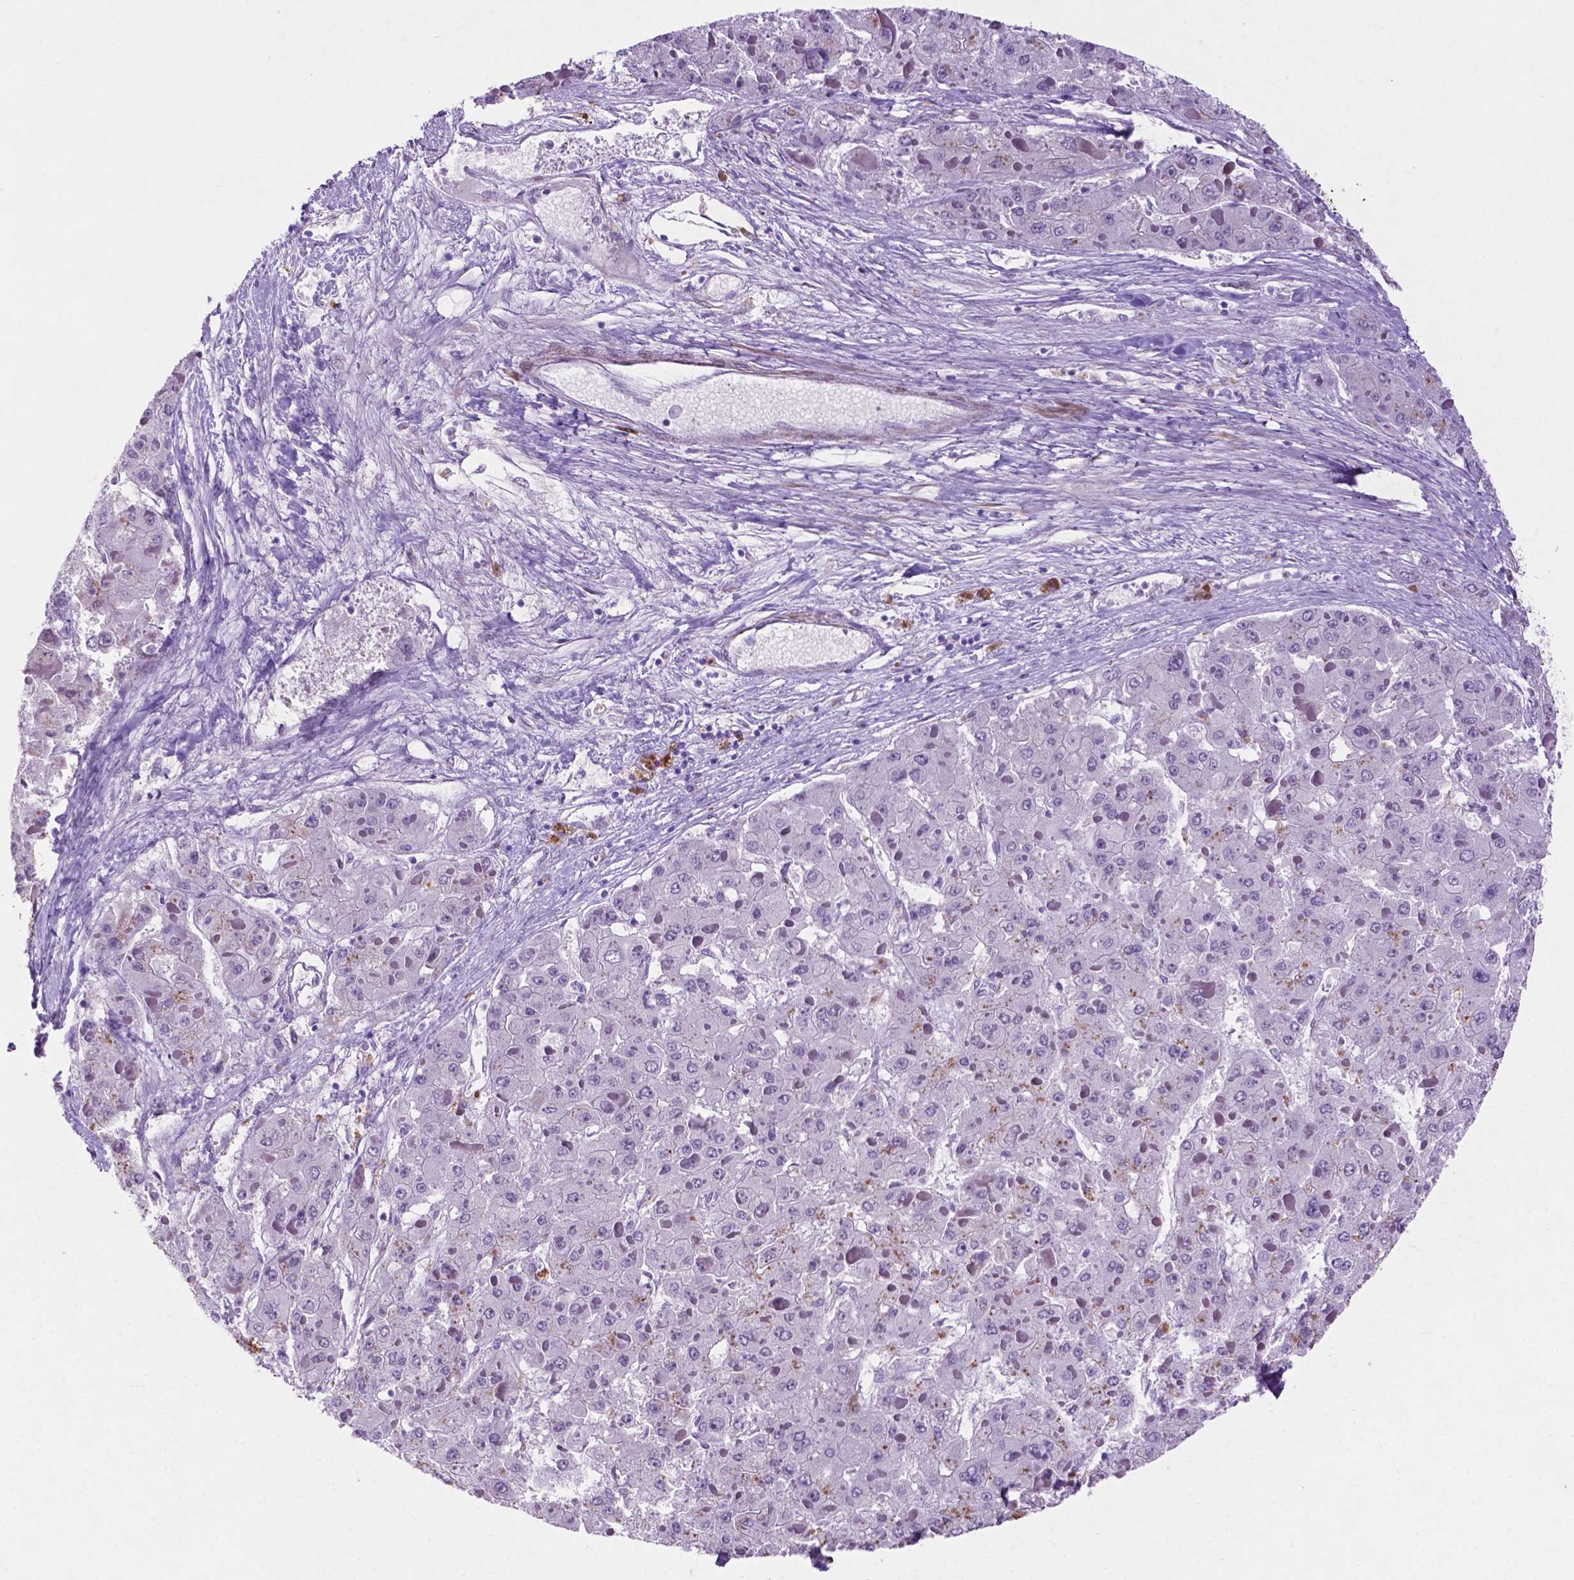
{"staining": {"intensity": "negative", "quantity": "none", "location": "none"}, "tissue": "liver cancer", "cell_type": "Tumor cells", "image_type": "cancer", "snomed": [{"axis": "morphology", "description": "Carcinoma, Hepatocellular, NOS"}, {"axis": "topography", "description": "Liver"}], "caption": "The image shows no significant positivity in tumor cells of liver hepatocellular carcinoma.", "gene": "ASPG", "patient": {"sex": "female", "age": 73}}